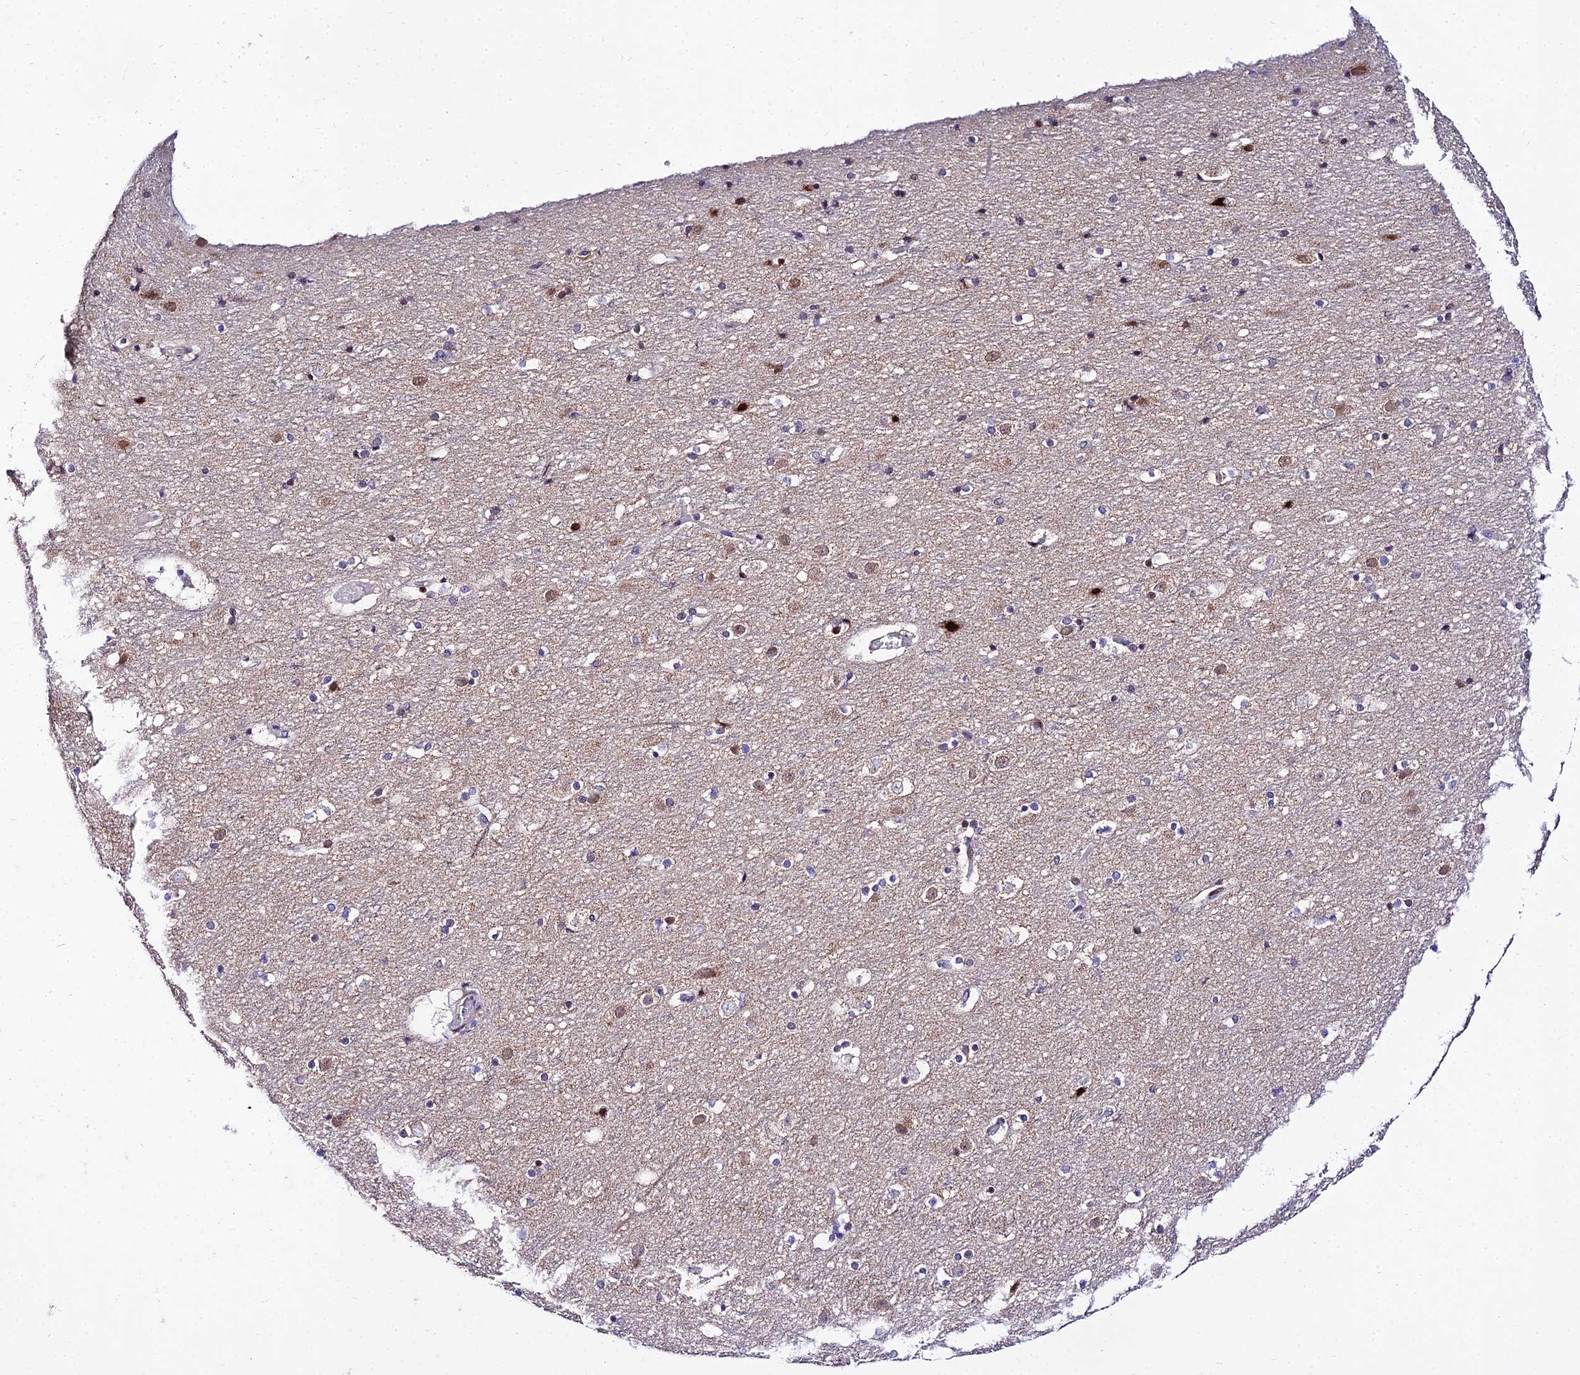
{"staining": {"intensity": "negative", "quantity": "none", "location": "none"}, "tissue": "cerebral cortex", "cell_type": "Endothelial cells", "image_type": "normal", "snomed": [{"axis": "morphology", "description": "Normal tissue, NOS"}, {"axis": "topography", "description": "Cerebral cortex"}], "caption": "A histopathology image of human cerebral cortex is negative for staining in endothelial cells. The staining was performed using DAB (3,3'-diaminobenzidine) to visualize the protein expression in brown, while the nuclei were stained in blue with hematoxylin (Magnification: 20x).", "gene": "ATP5PB", "patient": {"sex": "male", "age": 45}}